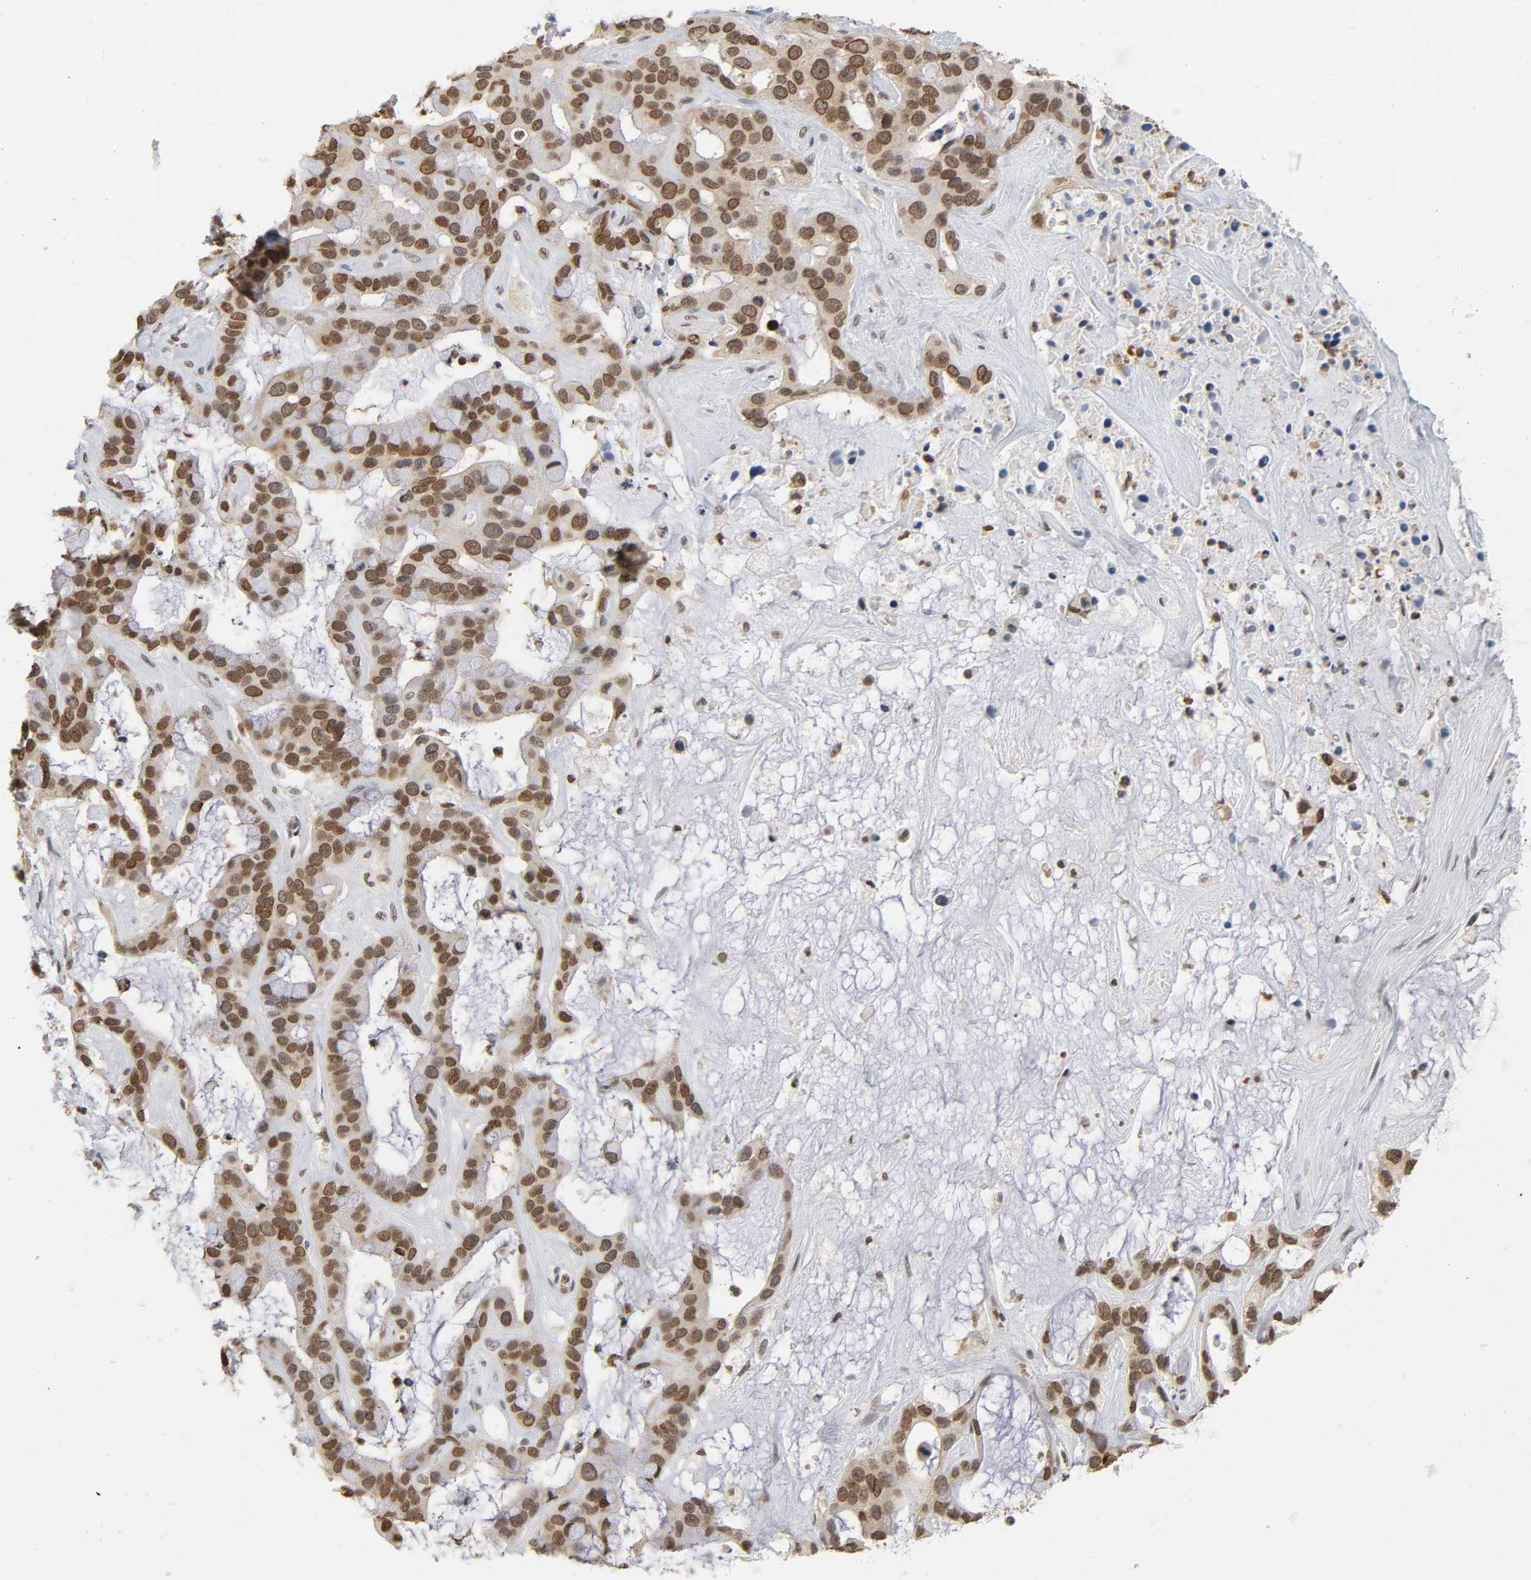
{"staining": {"intensity": "strong", "quantity": ">75%", "location": "cytoplasmic/membranous,nuclear"}, "tissue": "liver cancer", "cell_type": "Tumor cells", "image_type": "cancer", "snomed": [{"axis": "morphology", "description": "Cholangiocarcinoma"}, {"axis": "topography", "description": "Liver"}], "caption": "The photomicrograph displays immunohistochemical staining of cholangiocarcinoma (liver). There is strong cytoplasmic/membranous and nuclear expression is identified in about >75% of tumor cells.", "gene": "SUMO1", "patient": {"sex": "female", "age": 65}}